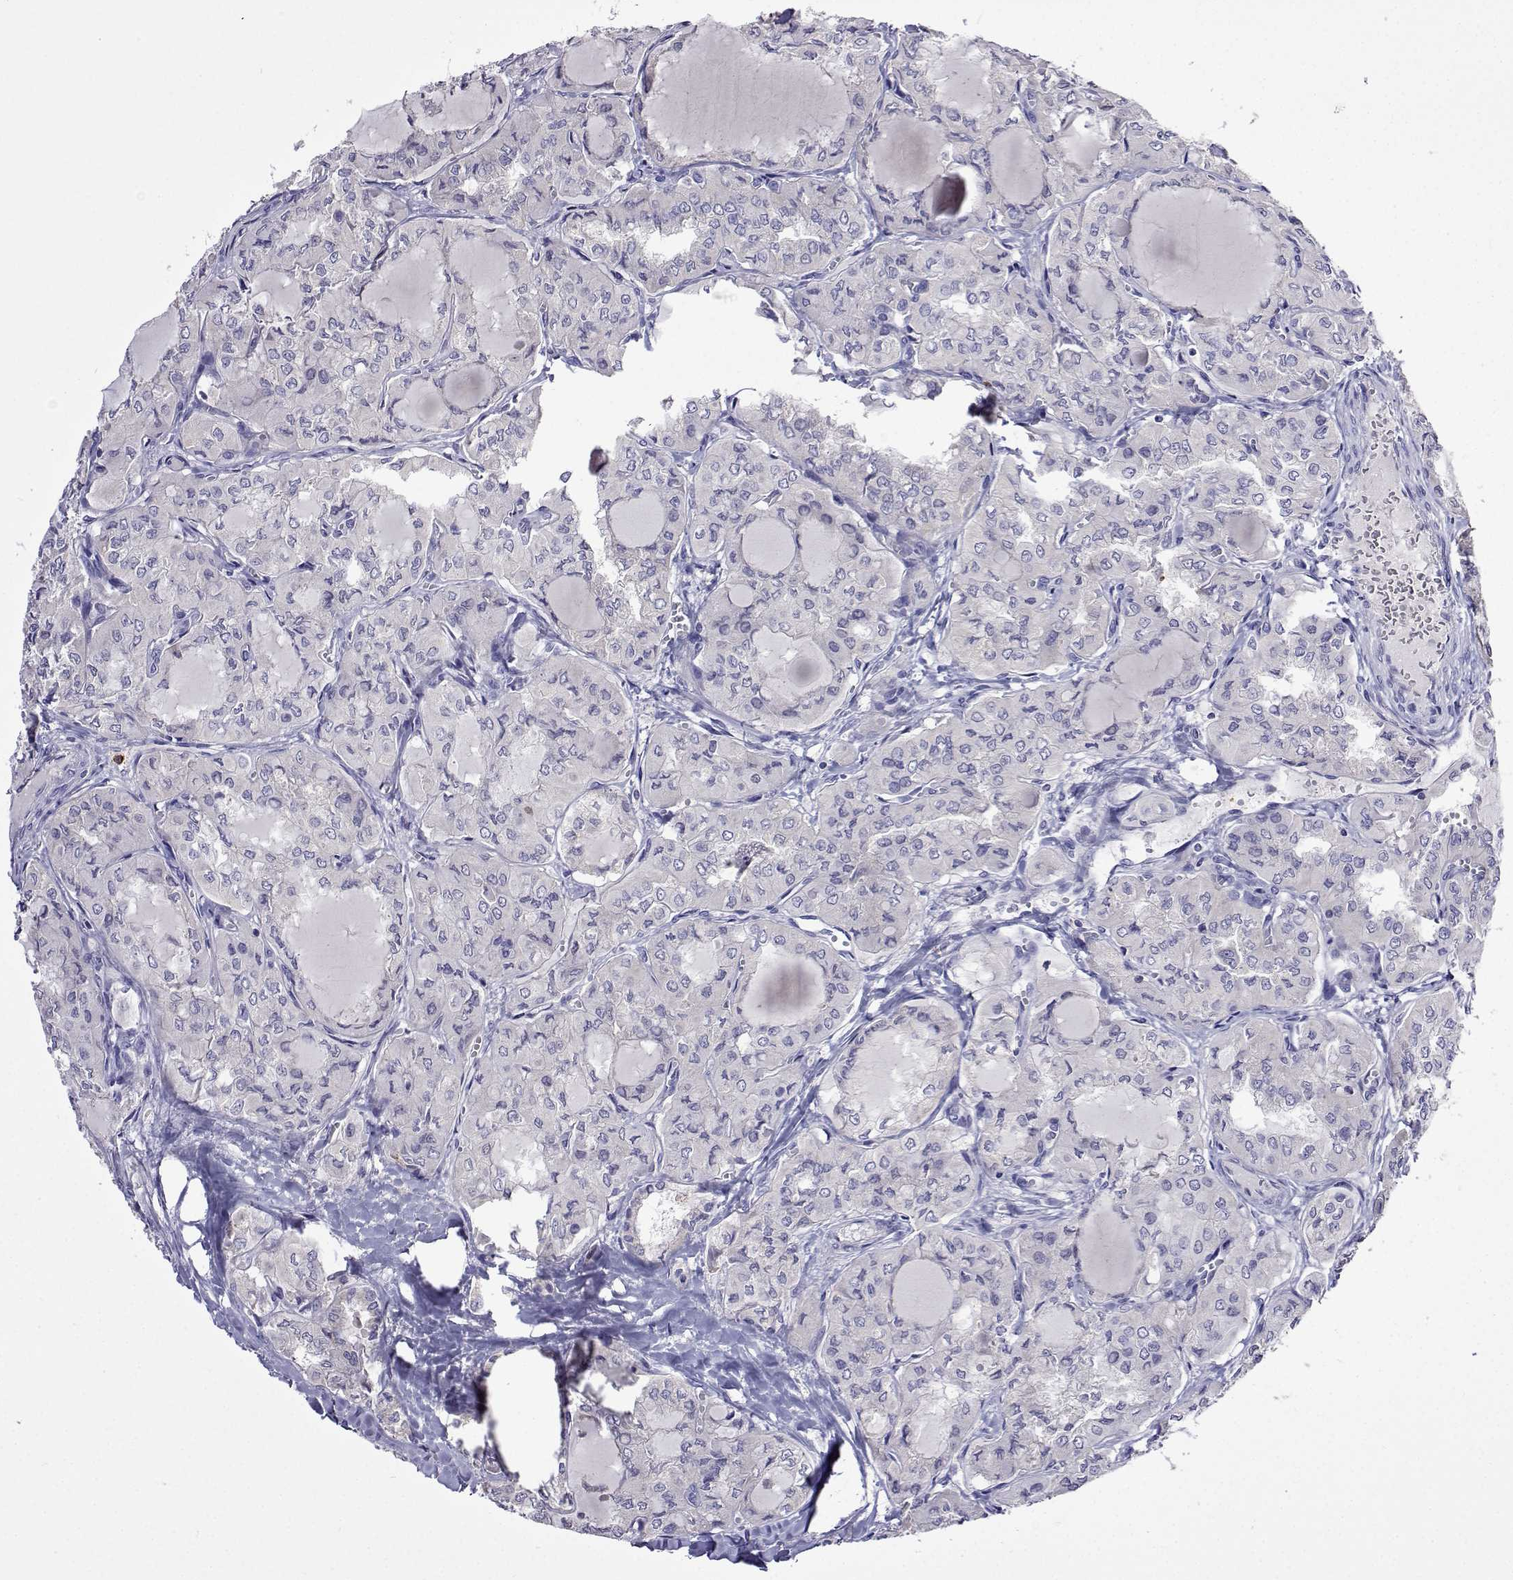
{"staining": {"intensity": "negative", "quantity": "none", "location": "none"}, "tissue": "thyroid cancer", "cell_type": "Tumor cells", "image_type": "cancer", "snomed": [{"axis": "morphology", "description": "Papillary adenocarcinoma, NOS"}, {"axis": "topography", "description": "Thyroid gland"}], "caption": "Tumor cells are negative for brown protein staining in papillary adenocarcinoma (thyroid).", "gene": "SULT2A1", "patient": {"sex": "male", "age": 20}}